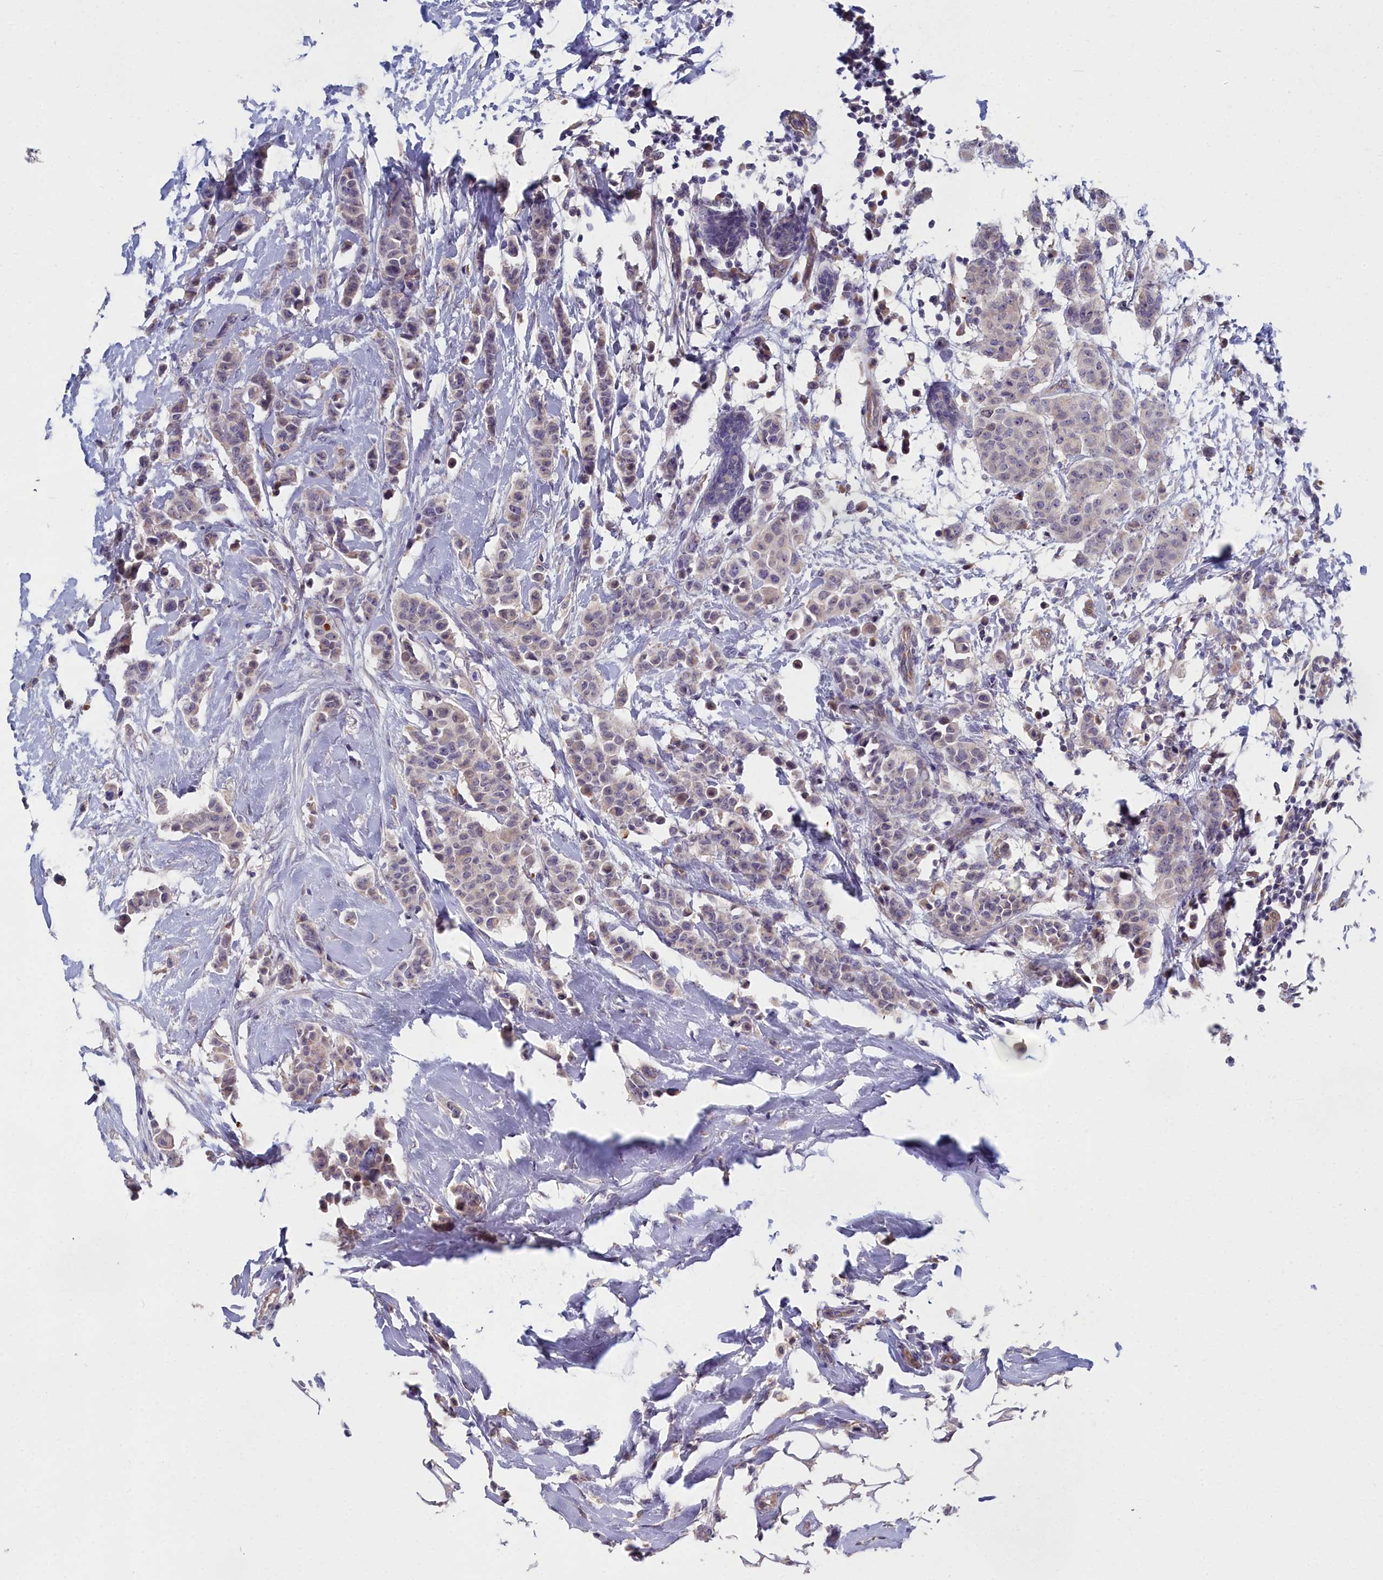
{"staining": {"intensity": "weak", "quantity": "<25%", "location": "cytoplasmic/membranous"}, "tissue": "breast cancer", "cell_type": "Tumor cells", "image_type": "cancer", "snomed": [{"axis": "morphology", "description": "Duct carcinoma"}, {"axis": "topography", "description": "Breast"}], "caption": "An immunohistochemistry histopathology image of breast cancer is shown. There is no staining in tumor cells of breast cancer.", "gene": "RDX", "patient": {"sex": "female", "age": 40}}